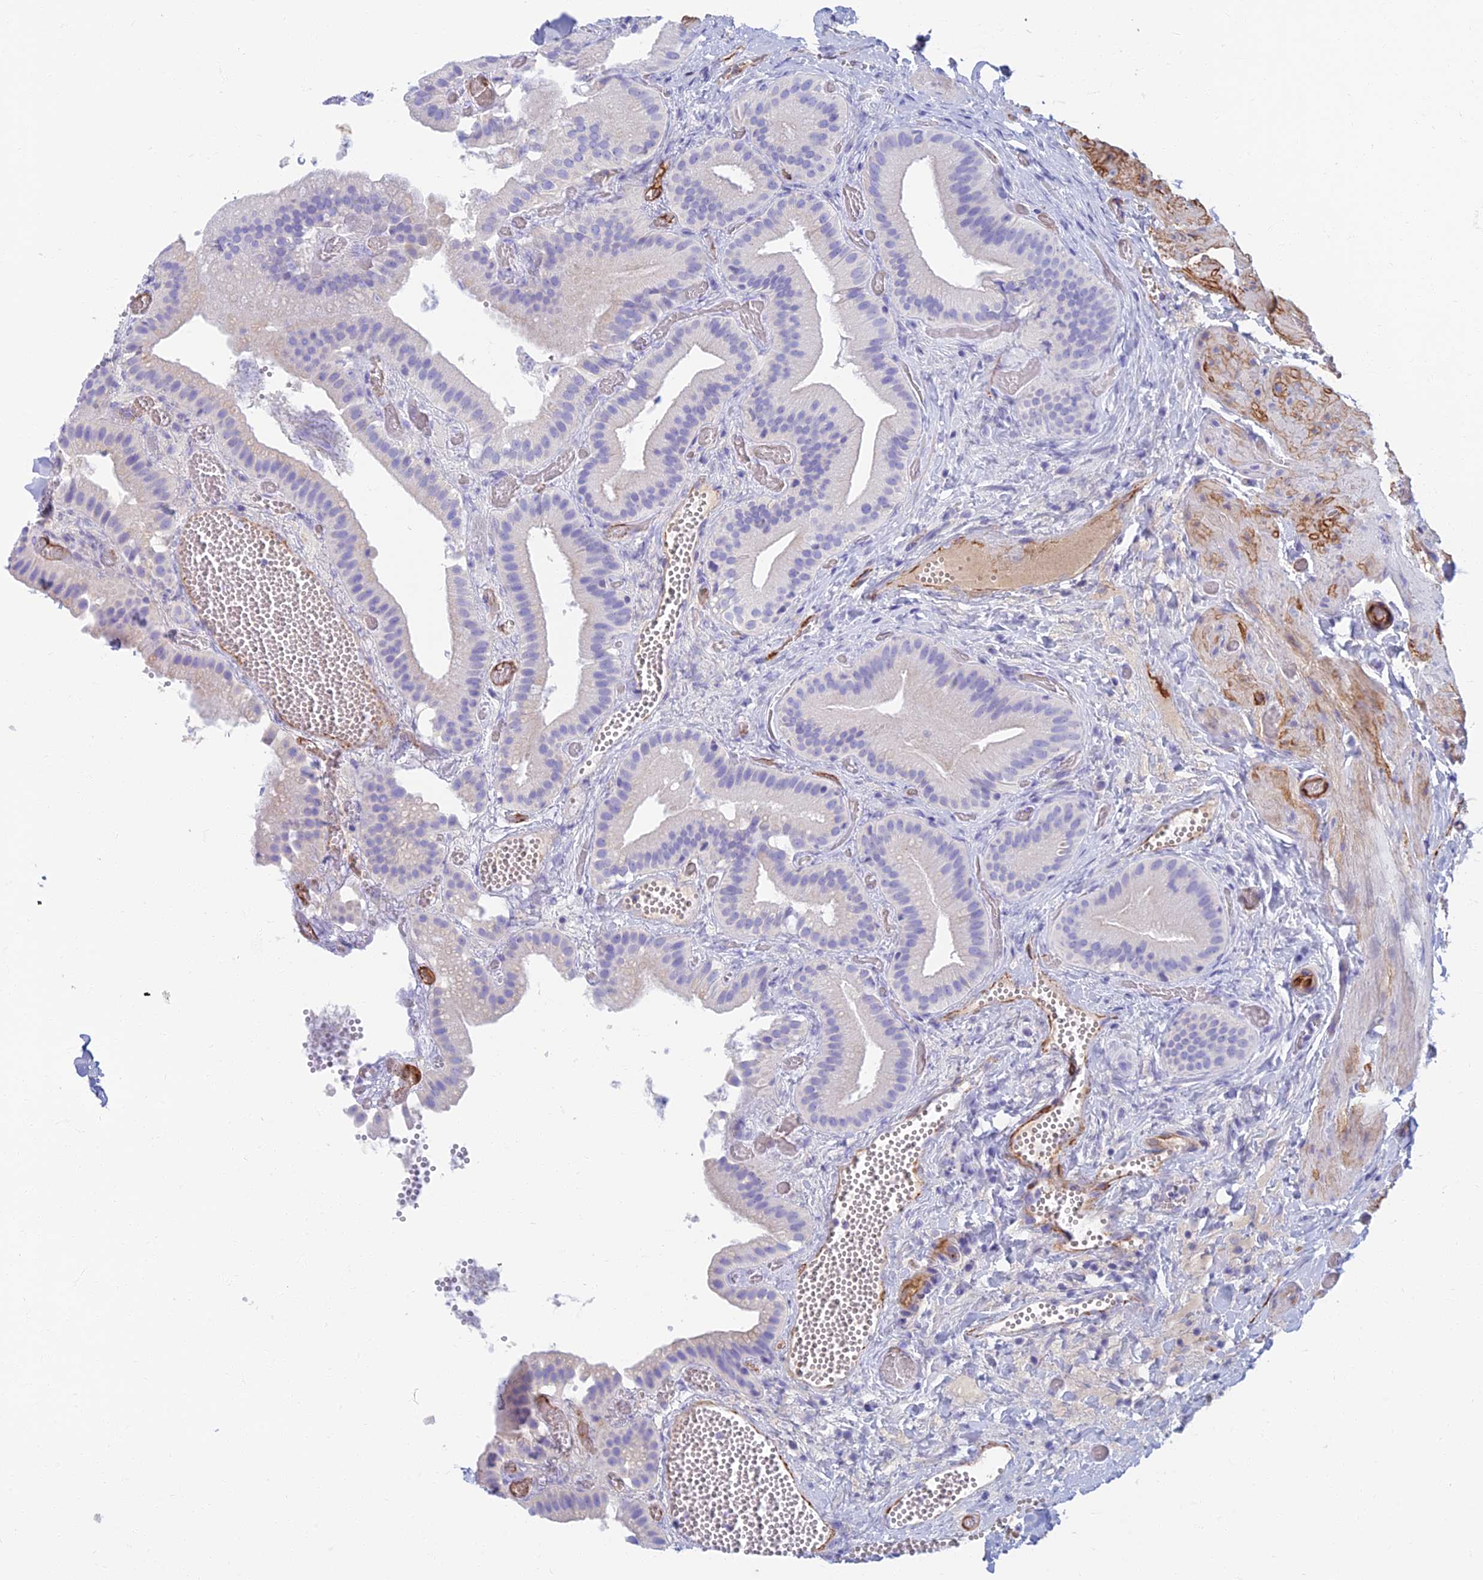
{"staining": {"intensity": "negative", "quantity": "none", "location": "none"}, "tissue": "gallbladder", "cell_type": "Glandular cells", "image_type": "normal", "snomed": [{"axis": "morphology", "description": "Normal tissue, NOS"}, {"axis": "topography", "description": "Gallbladder"}], "caption": "Immunohistochemistry image of unremarkable gallbladder stained for a protein (brown), which demonstrates no staining in glandular cells. (DAB (3,3'-diaminobenzidine) immunohistochemistry, high magnification).", "gene": "ETFRF1", "patient": {"sex": "female", "age": 64}}